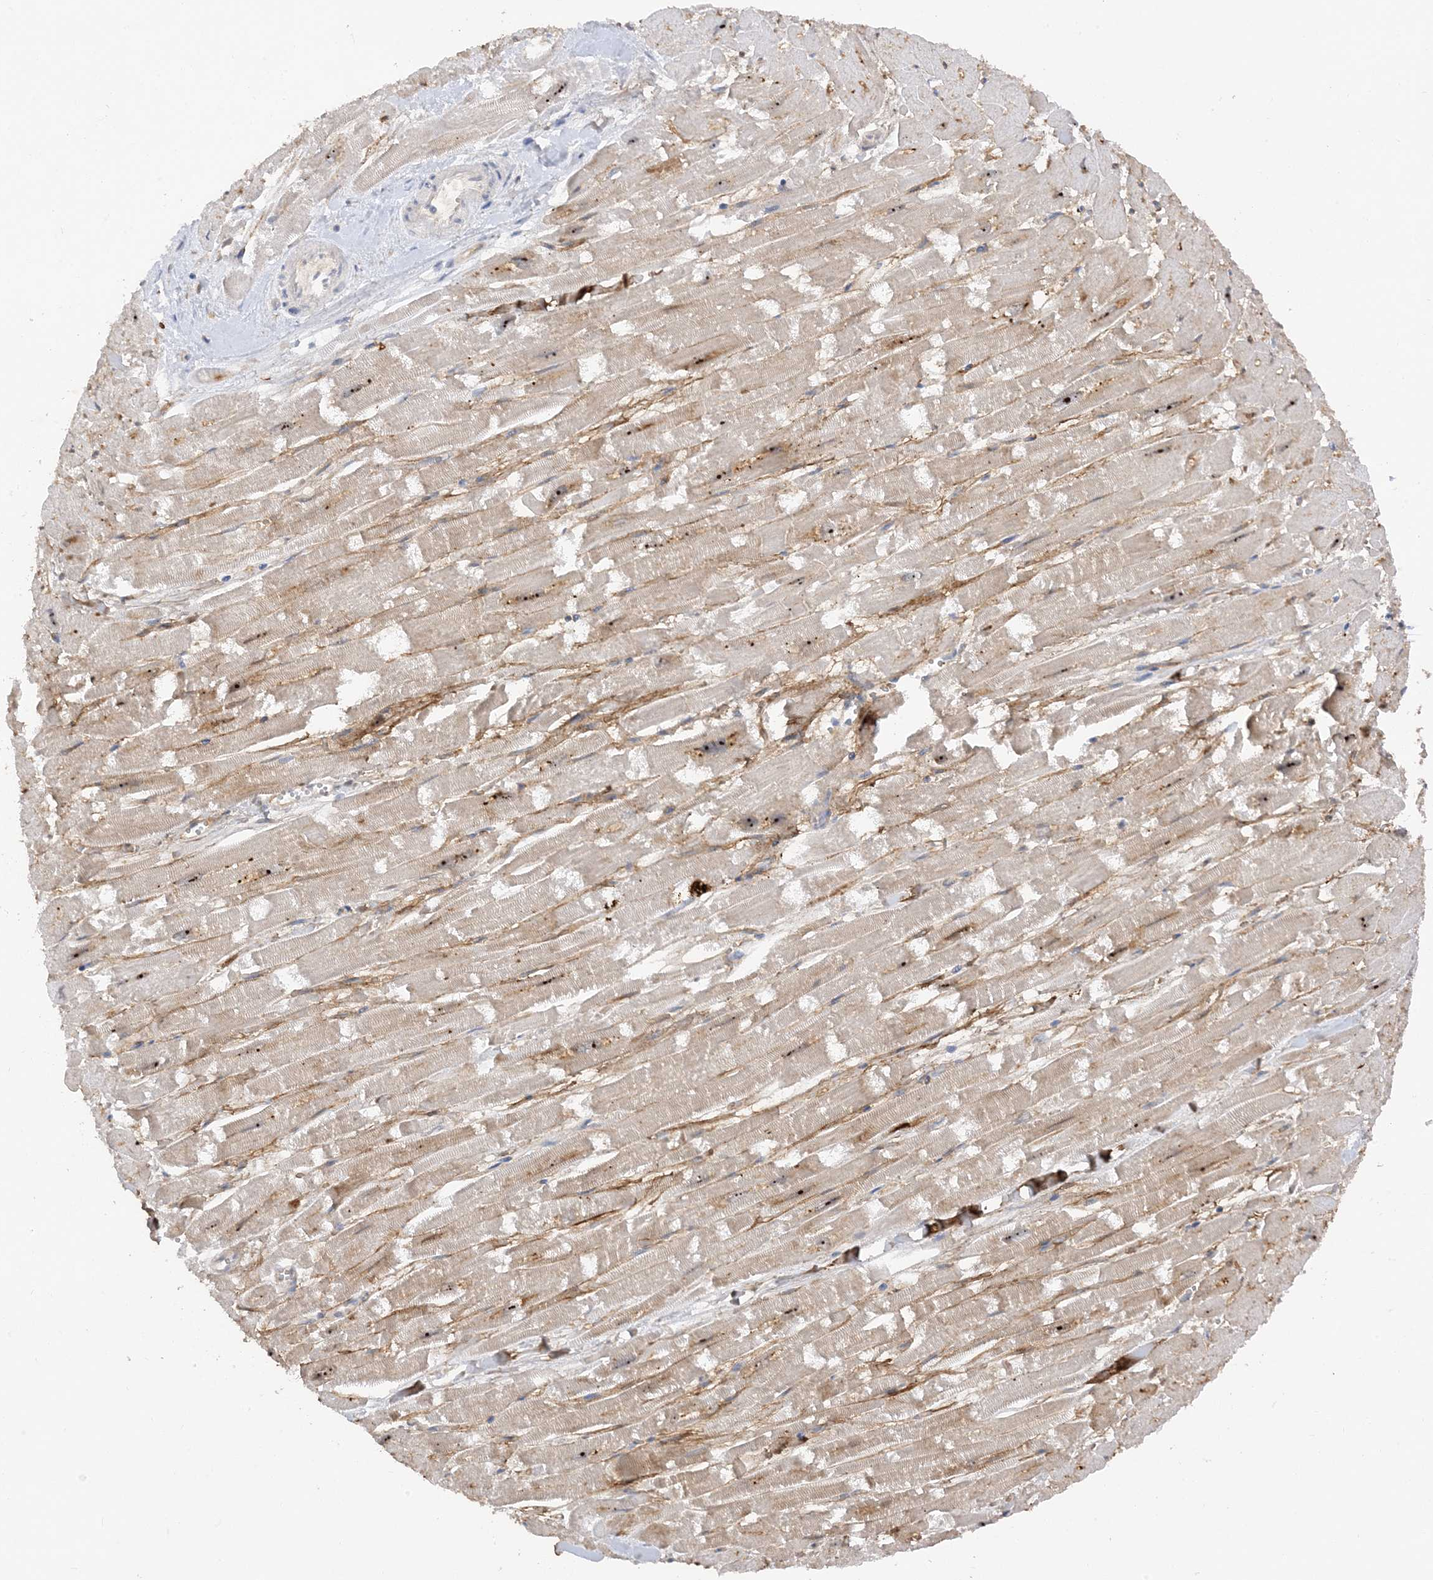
{"staining": {"intensity": "moderate", "quantity": "25%-75%", "location": "cytoplasmic/membranous"}, "tissue": "heart muscle", "cell_type": "Cardiomyocytes", "image_type": "normal", "snomed": [{"axis": "morphology", "description": "Normal tissue, NOS"}, {"axis": "topography", "description": "Heart"}], "caption": "Cardiomyocytes demonstrate medium levels of moderate cytoplasmic/membranous staining in about 25%-75% of cells in unremarkable human heart muscle.", "gene": "PHACTR2", "patient": {"sex": "male", "age": 54}}